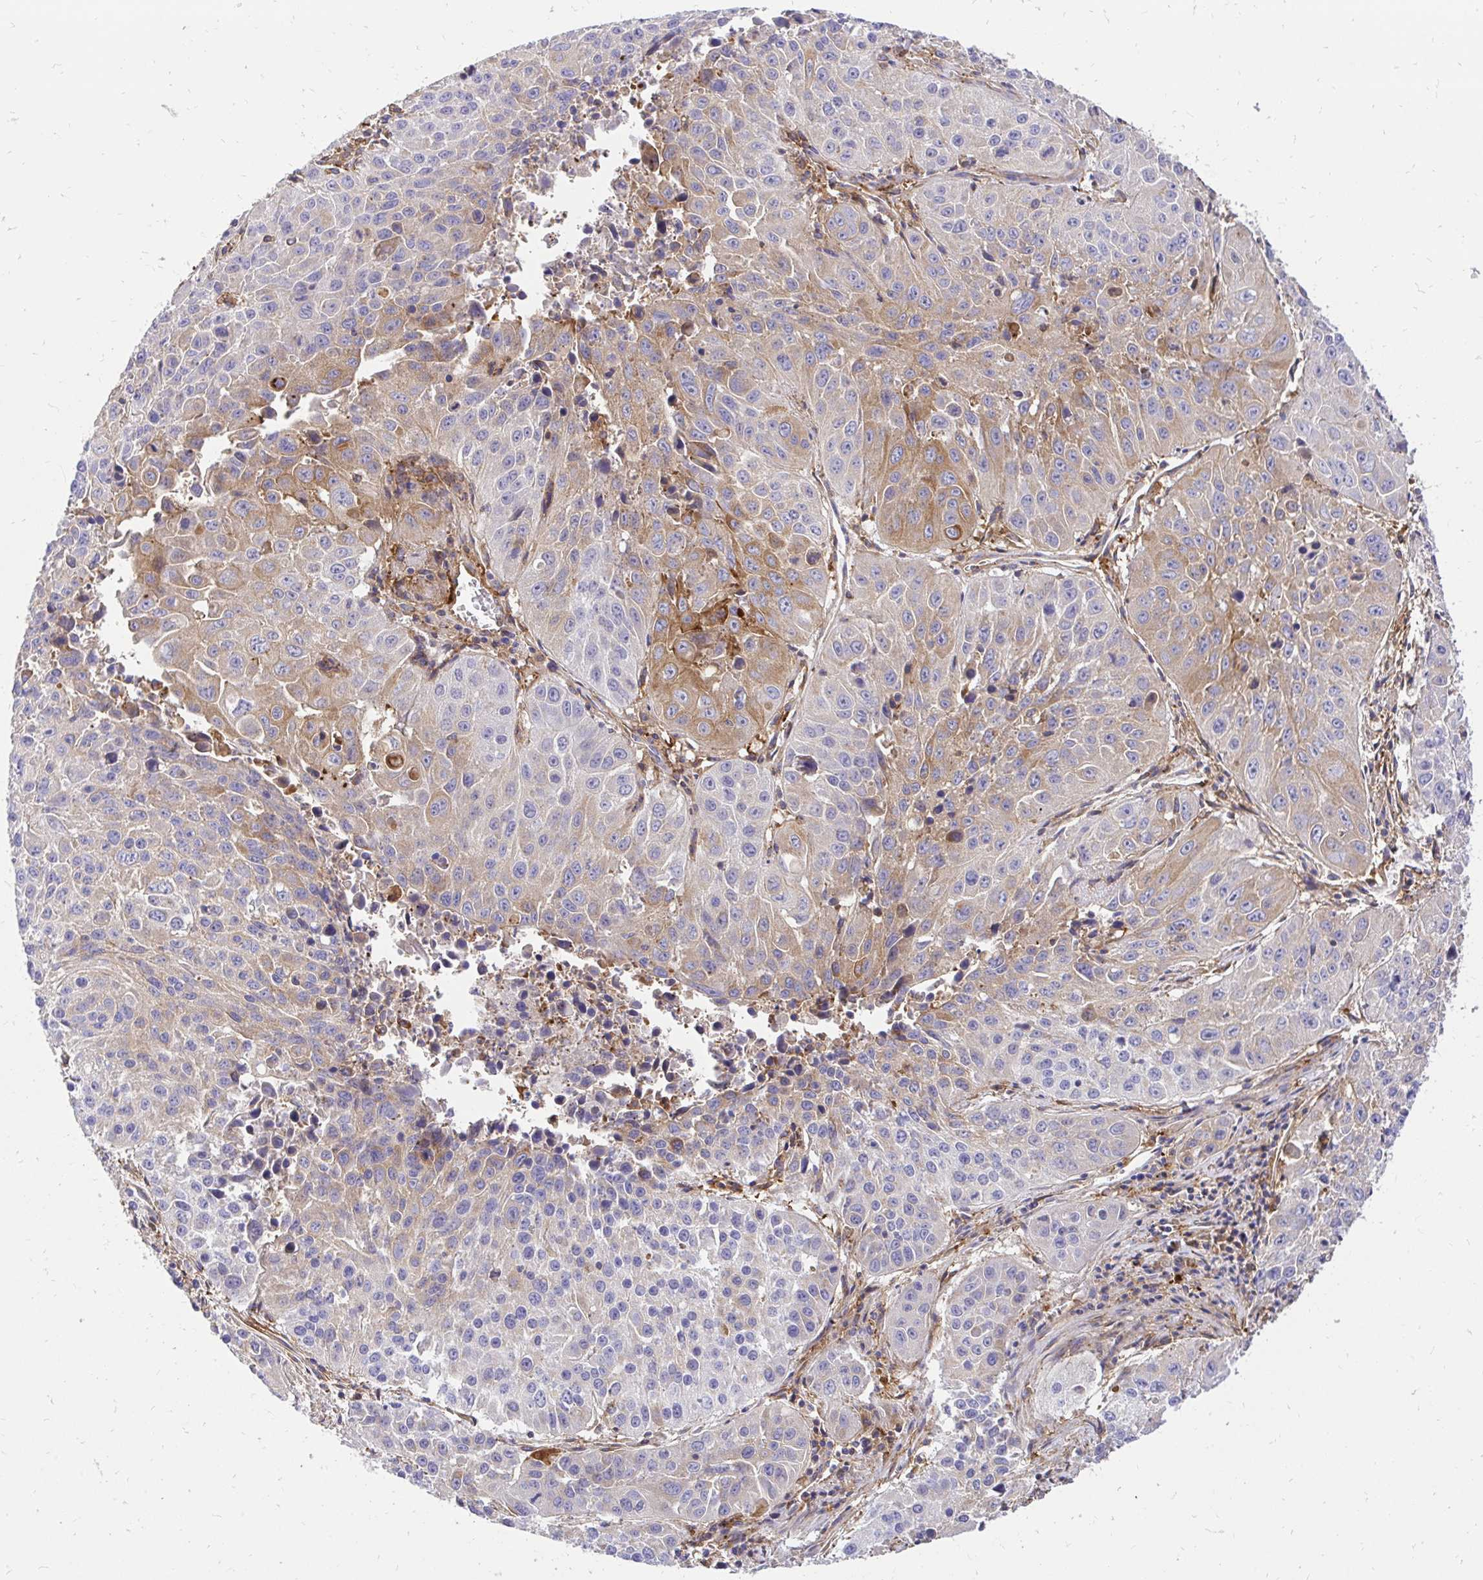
{"staining": {"intensity": "moderate", "quantity": "<25%", "location": "cytoplasmic/membranous"}, "tissue": "lung cancer", "cell_type": "Tumor cells", "image_type": "cancer", "snomed": [{"axis": "morphology", "description": "Squamous cell carcinoma, NOS"}, {"axis": "topography", "description": "Lung"}], "caption": "Lung cancer (squamous cell carcinoma) stained with DAB (3,3'-diaminobenzidine) immunohistochemistry demonstrates low levels of moderate cytoplasmic/membranous staining in approximately <25% of tumor cells. The staining was performed using DAB to visualize the protein expression in brown, while the nuclei were stained in blue with hematoxylin (Magnification: 20x).", "gene": "ABCB10", "patient": {"sex": "female", "age": 61}}